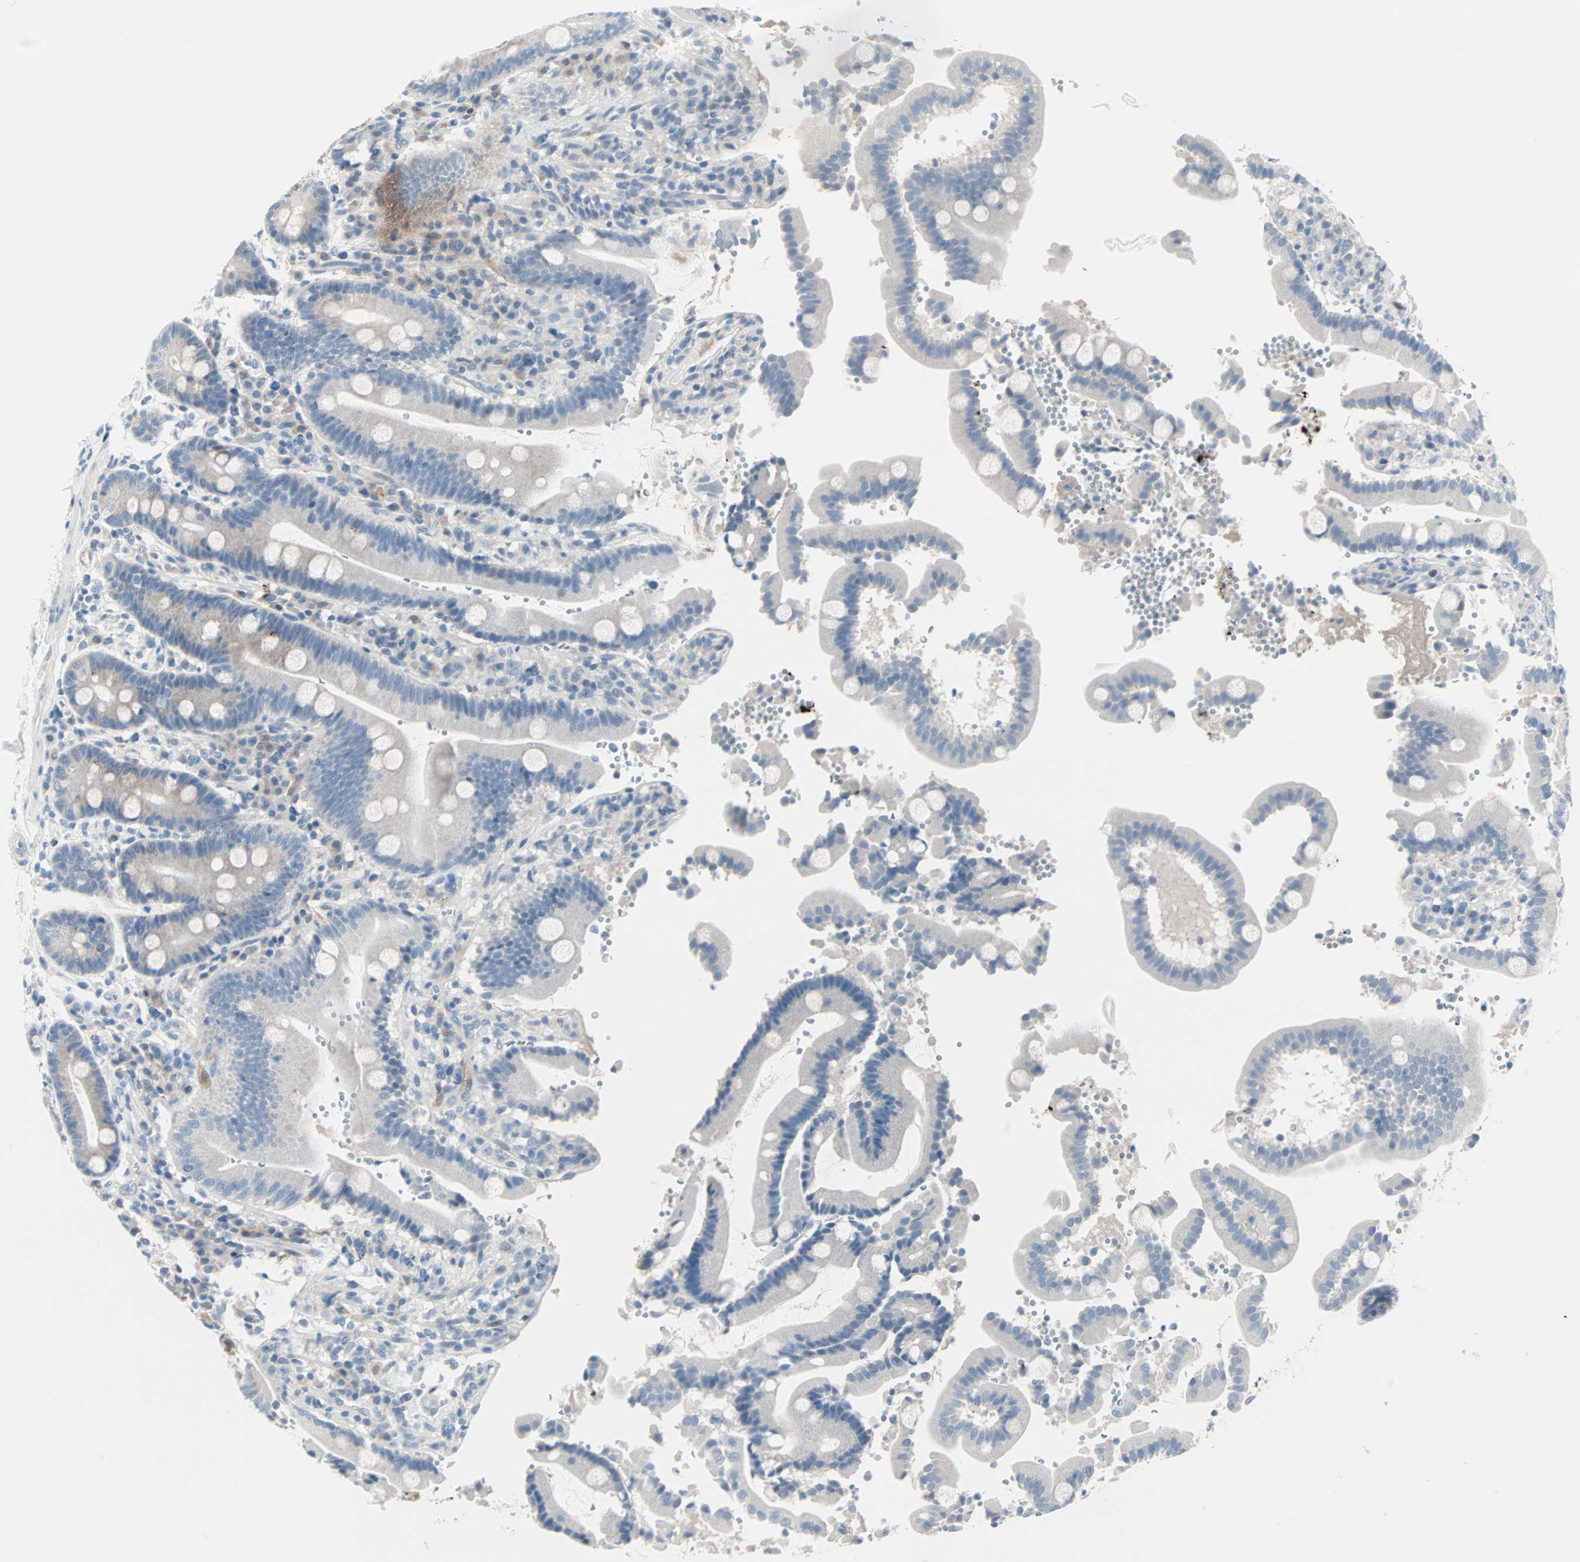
{"staining": {"intensity": "moderate", "quantity": "<25%", "location": "cytoplasmic/membranous"}, "tissue": "duodenum", "cell_type": "Glandular cells", "image_type": "normal", "snomed": [{"axis": "morphology", "description": "Normal tissue, NOS"}, {"axis": "topography", "description": "Small intestine, NOS"}], "caption": "Moderate cytoplasmic/membranous expression for a protein is identified in about <25% of glandular cells of unremarkable duodenum using IHC.", "gene": "NEFH", "patient": {"sex": "female", "age": 71}}